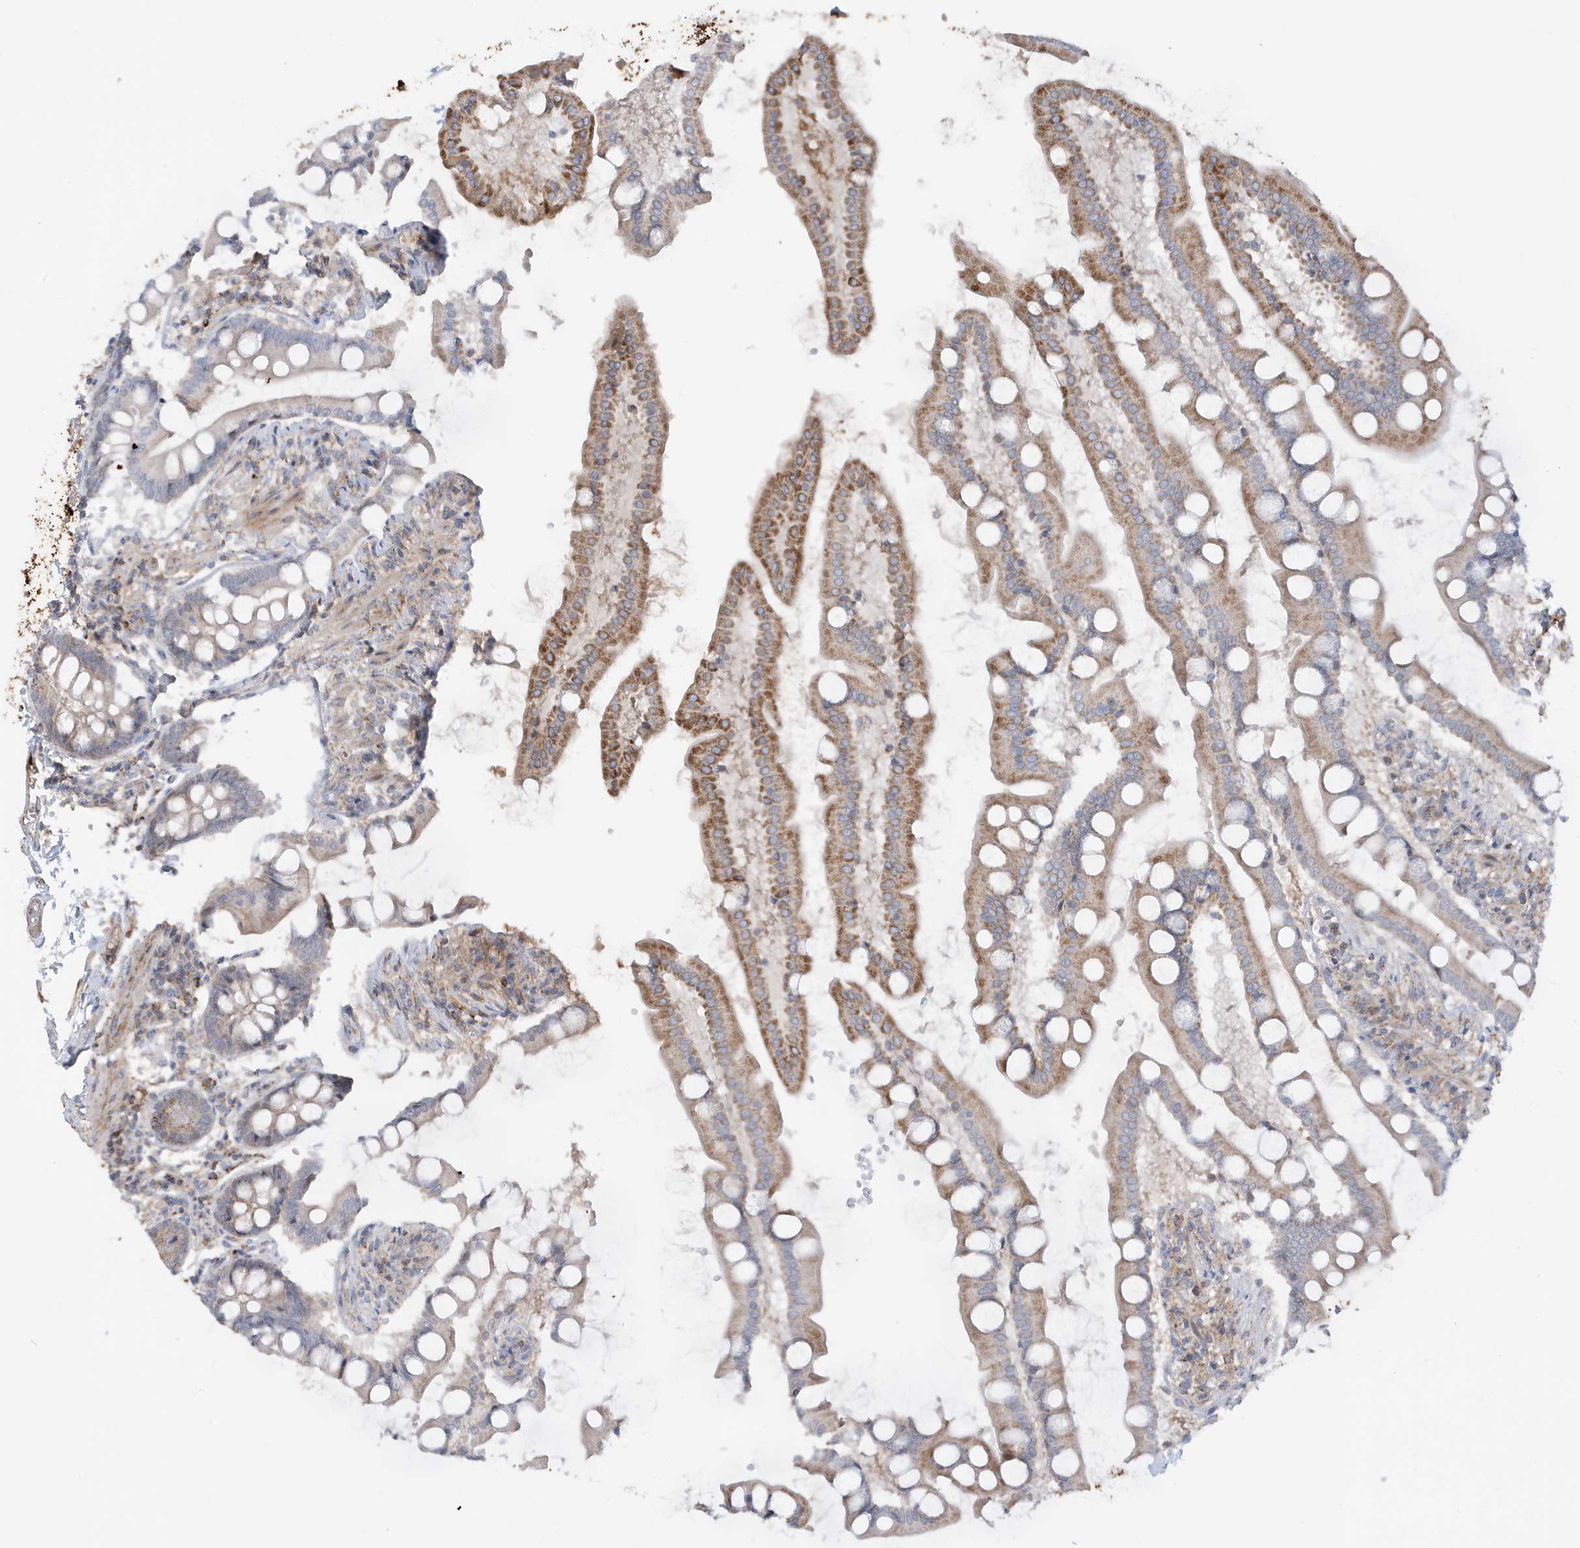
{"staining": {"intensity": "moderate", "quantity": "25%-75%", "location": "cytoplasmic/membranous"}, "tissue": "small intestine", "cell_type": "Glandular cells", "image_type": "normal", "snomed": [{"axis": "morphology", "description": "Normal tissue, NOS"}, {"axis": "topography", "description": "Small intestine"}], "caption": "High-power microscopy captured an immunohistochemistry (IHC) micrograph of unremarkable small intestine, revealing moderate cytoplasmic/membranous staining in about 25%-75% of glandular cells.", "gene": "IFT57", "patient": {"sex": "male", "age": 41}}